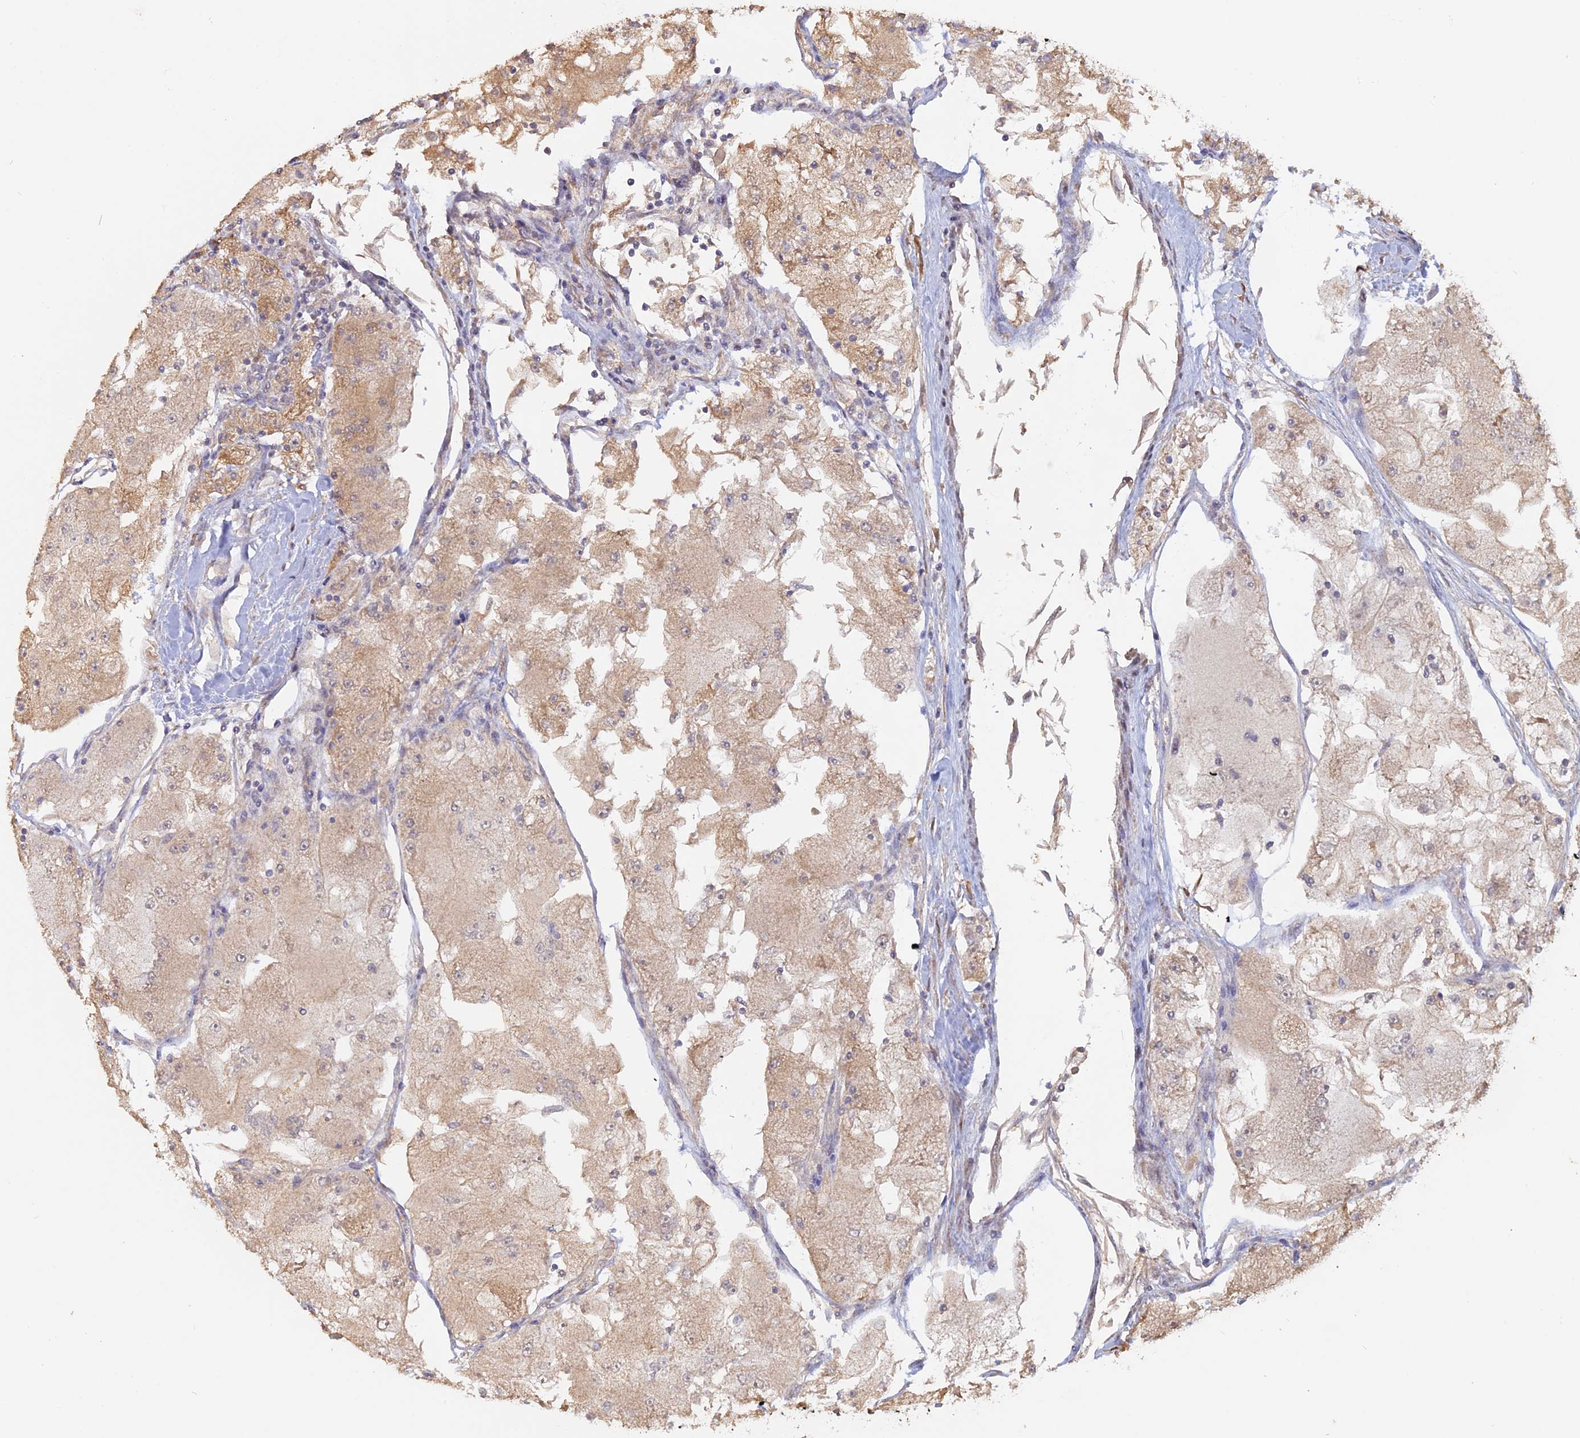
{"staining": {"intensity": "weak", "quantity": ">75%", "location": "cytoplasmic/membranous"}, "tissue": "renal cancer", "cell_type": "Tumor cells", "image_type": "cancer", "snomed": [{"axis": "morphology", "description": "Adenocarcinoma, NOS"}, {"axis": "topography", "description": "Kidney"}], "caption": "Renal cancer stained with a brown dye exhibits weak cytoplasmic/membranous positive expression in about >75% of tumor cells.", "gene": "PPIC", "patient": {"sex": "female", "age": 72}}